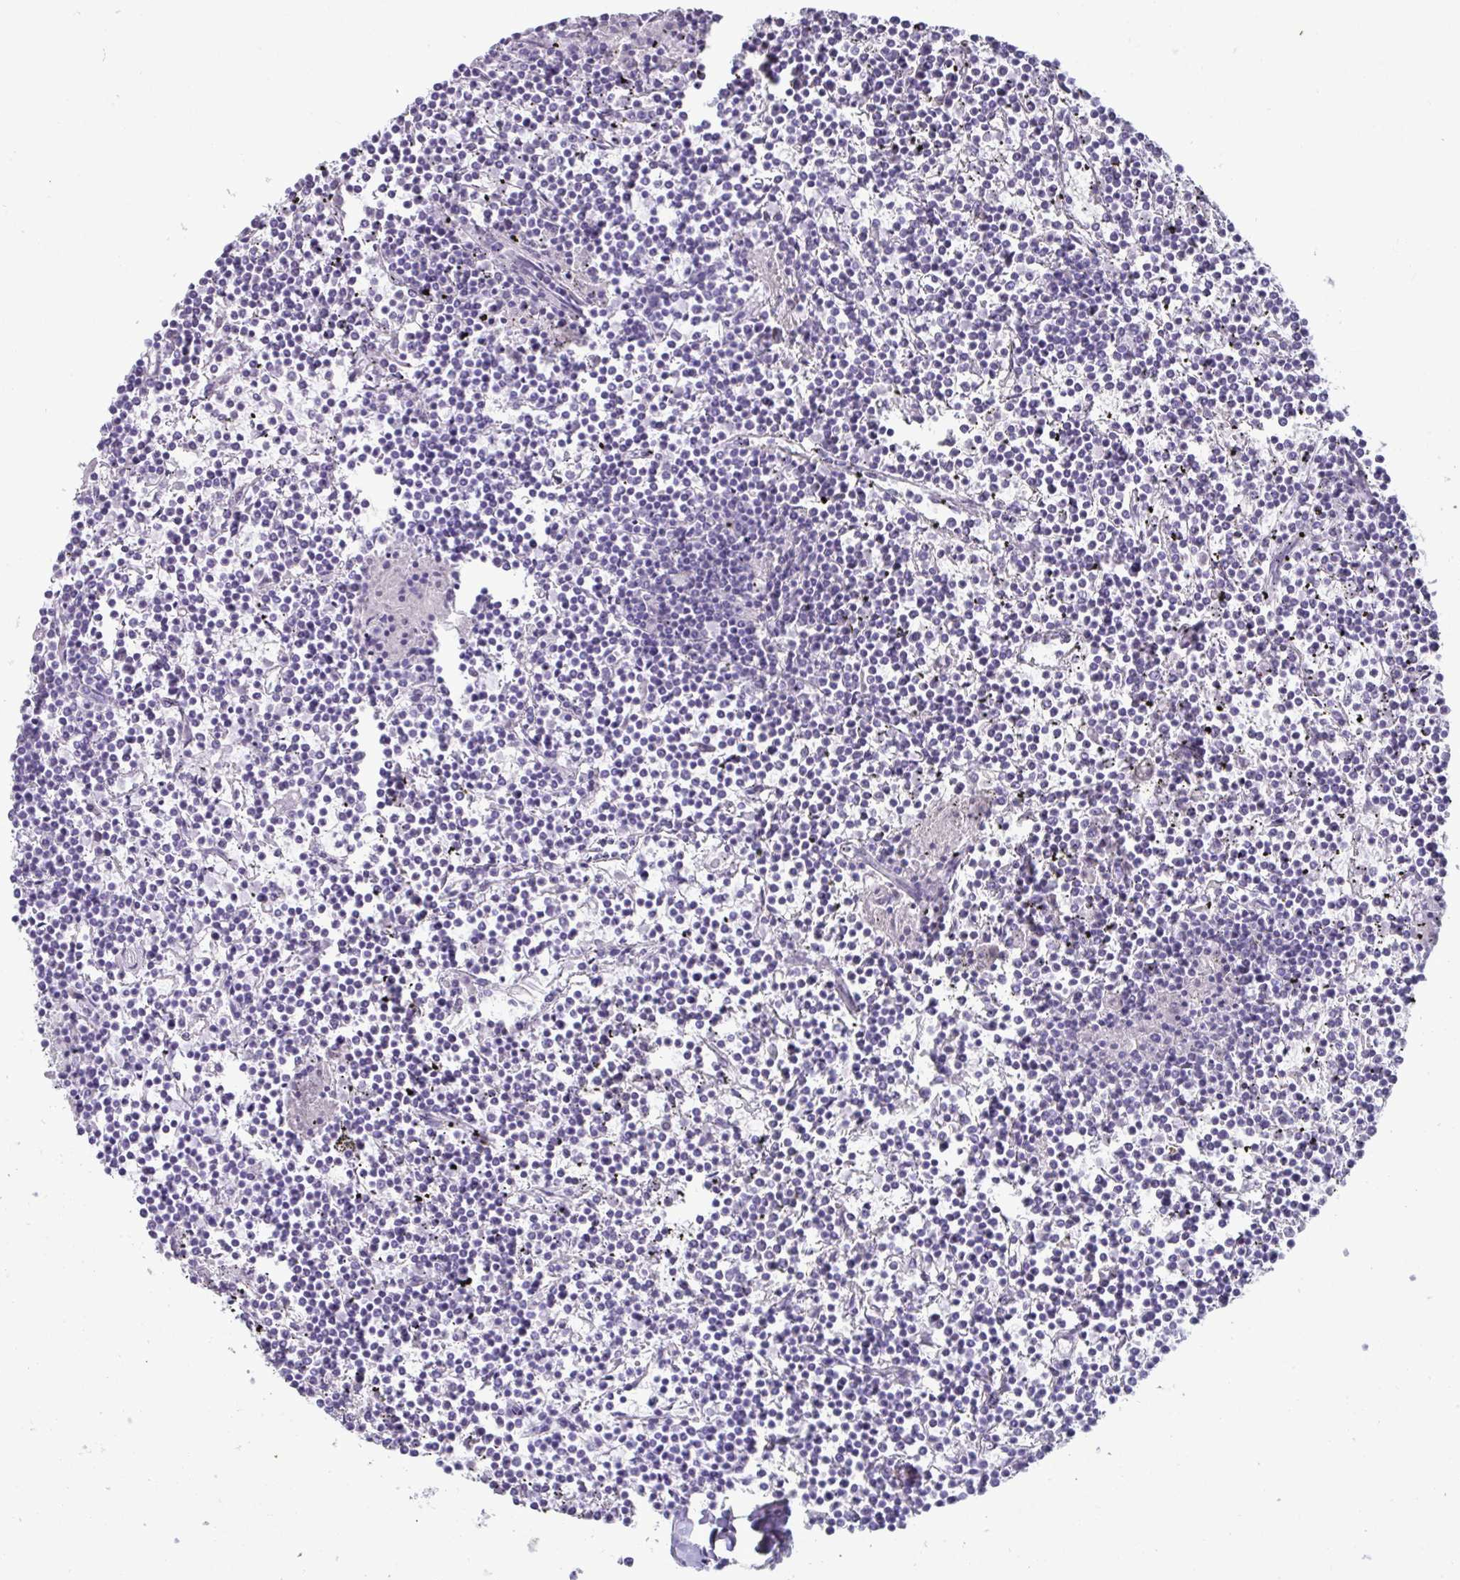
{"staining": {"intensity": "negative", "quantity": "none", "location": "none"}, "tissue": "lymphoma", "cell_type": "Tumor cells", "image_type": "cancer", "snomed": [{"axis": "morphology", "description": "Malignant lymphoma, non-Hodgkin's type, Low grade"}, {"axis": "topography", "description": "Spleen"}], "caption": "Human malignant lymphoma, non-Hodgkin's type (low-grade) stained for a protein using immunohistochemistry exhibits no expression in tumor cells.", "gene": "VSIG10L", "patient": {"sex": "female", "age": 19}}